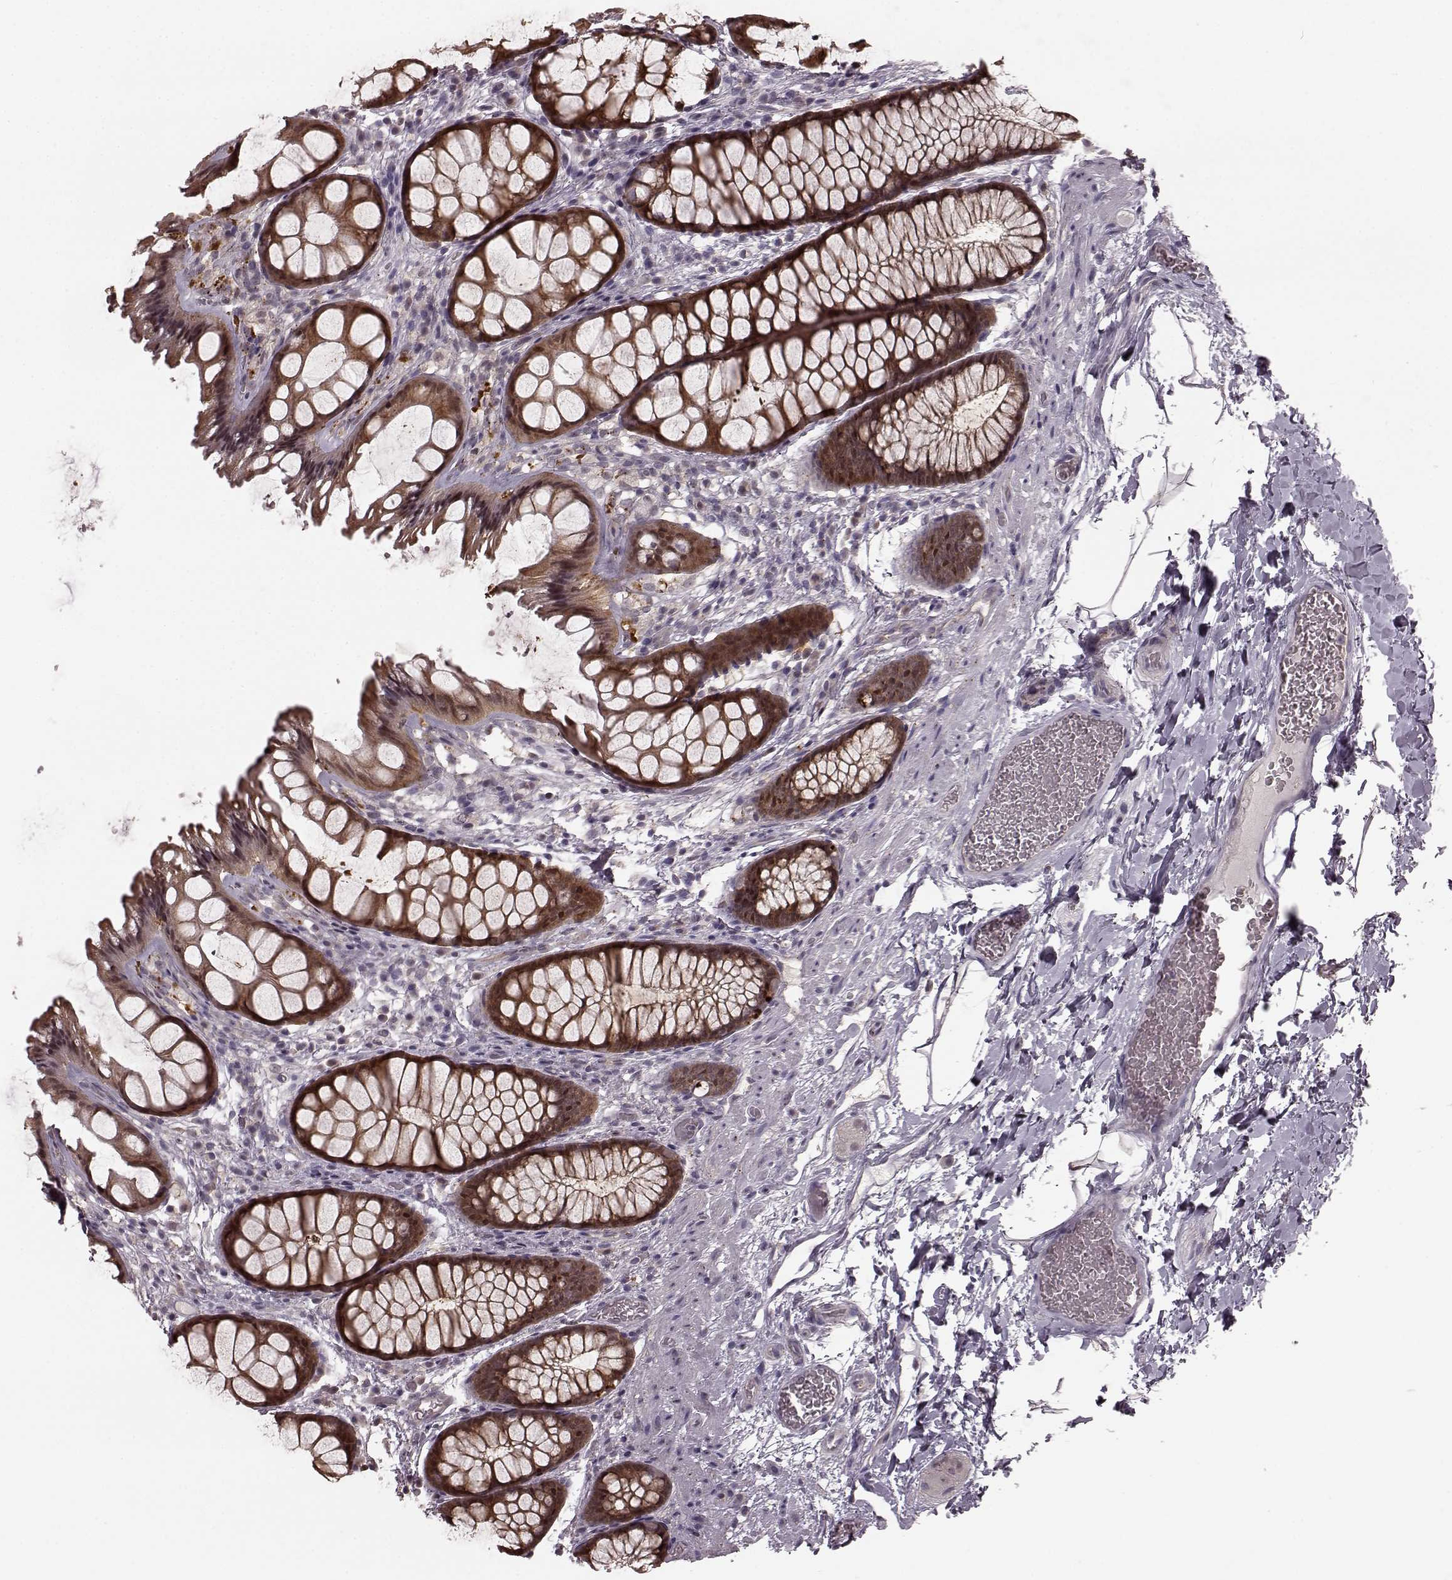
{"staining": {"intensity": "moderate", "quantity": "25%-75%", "location": "cytoplasmic/membranous"}, "tissue": "rectum", "cell_type": "Glandular cells", "image_type": "normal", "snomed": [{"axis": "morphology", "description": "Normal tissue, NOS"}, {"axis": "topography", "description": "Rectum"}], "caption": "High-power microscopy captured an IHC micrograph of normal rectum, revealing moderate cytoplasmic/membranous expression in about 25%-75% of glandular cells. Nuclei are stained in blue.", "gene": "GSS", "patient": {"sex": "female", "age": 62}}